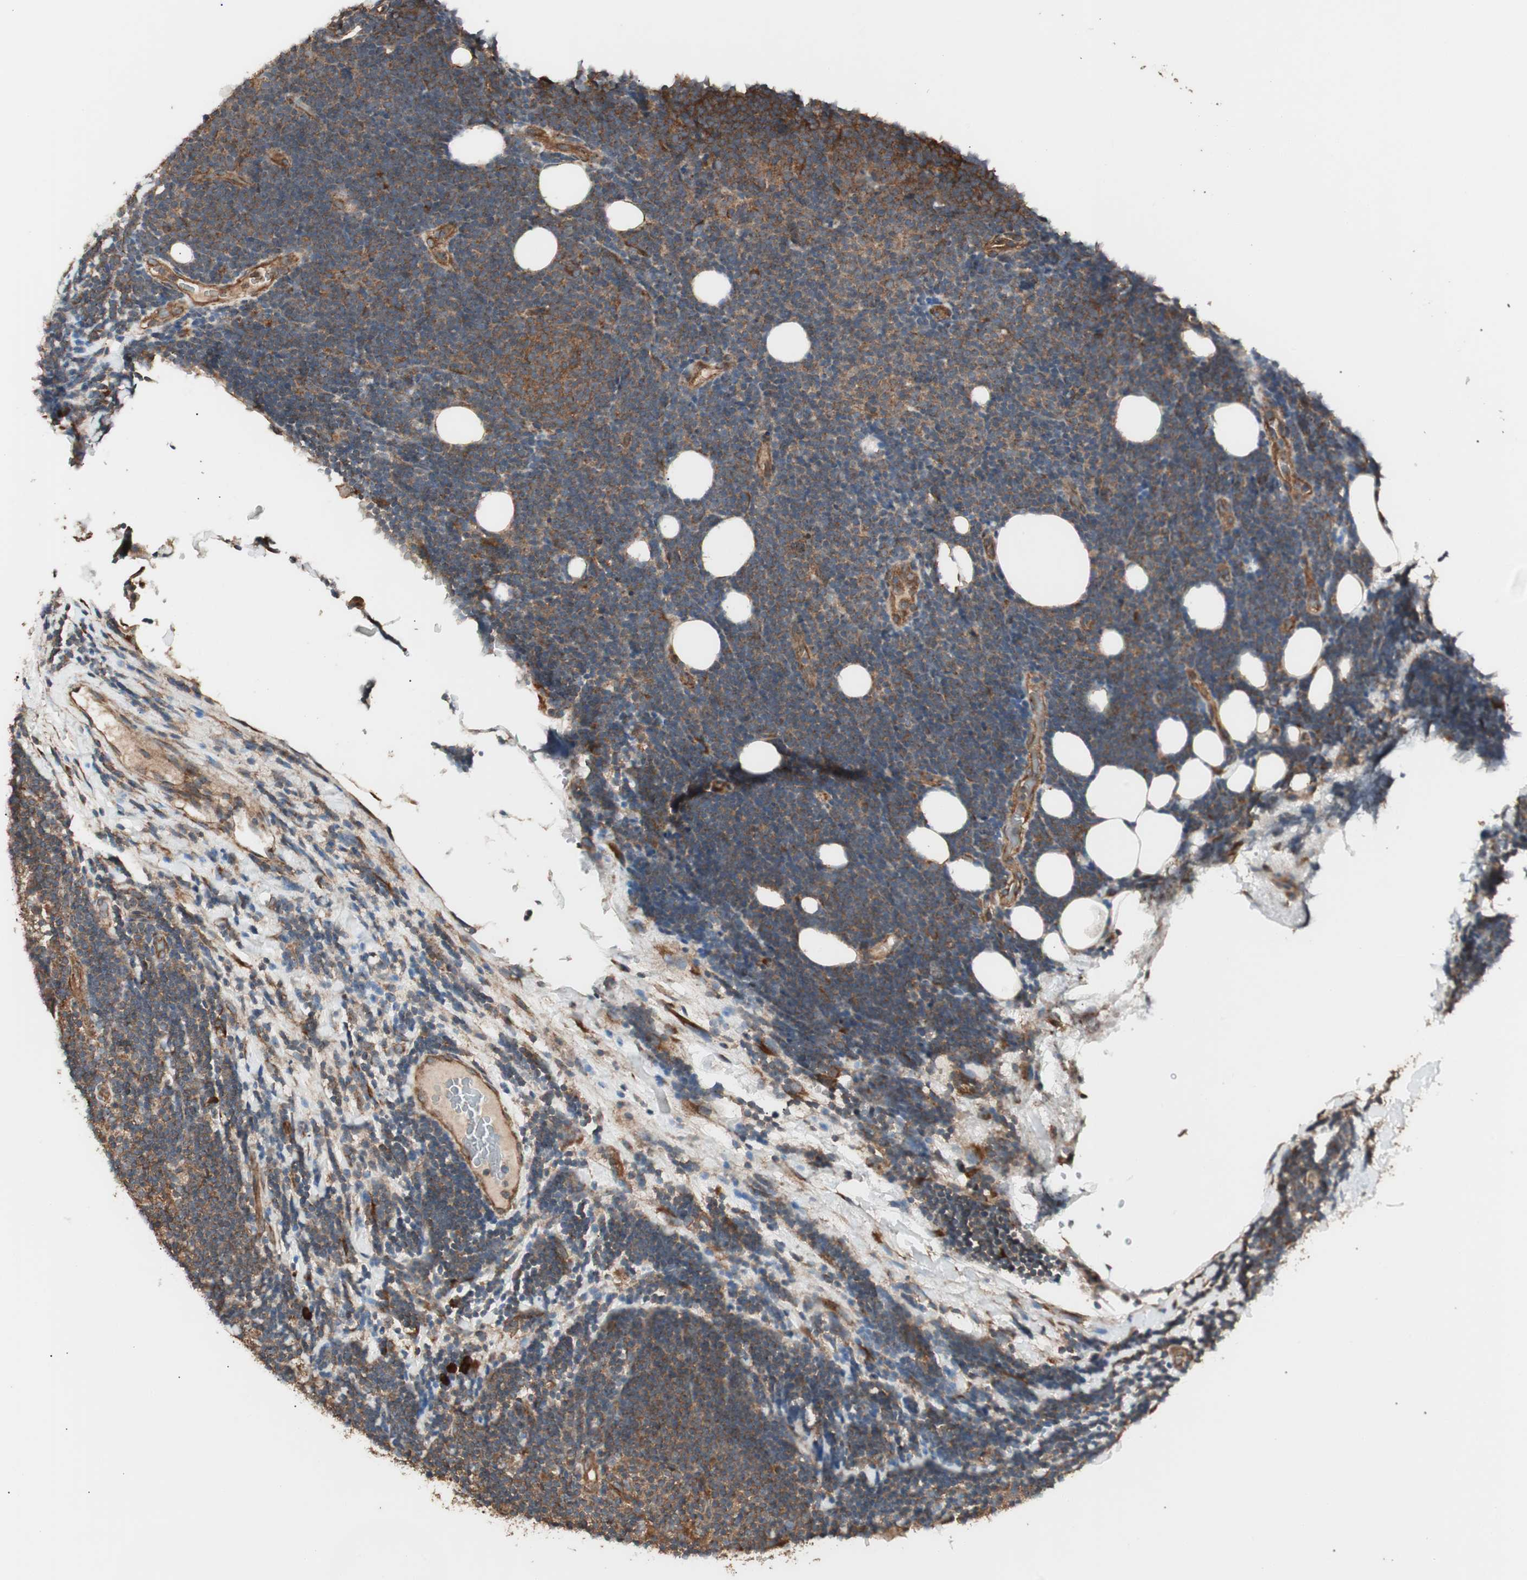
{"staining": {"intensity": "weak", "quantity": "25%-75%", "location": "cytoplasmic/membranous"}, "tissue": "lymphoma", "cell_type": "Tumor cells", "image_type": "cancer", "snomed": [{"axis": "morphology", "description": "Malignant lymphoma, non-Hodgkin's type, Low grade"}, {"axis": "topography", "description": "Lymph node"}], "caption": "A high-resolution image shows immunohistochemistry (IHC) staining of malignant lymphoma, non-Hodgkin's type (low-grade), which reveals weak cytoplasmic/membranous expression in about 25%-75% of tumor cells.", "gene": "LZTS1", "patient": {"sex": "male", "age": 83}}